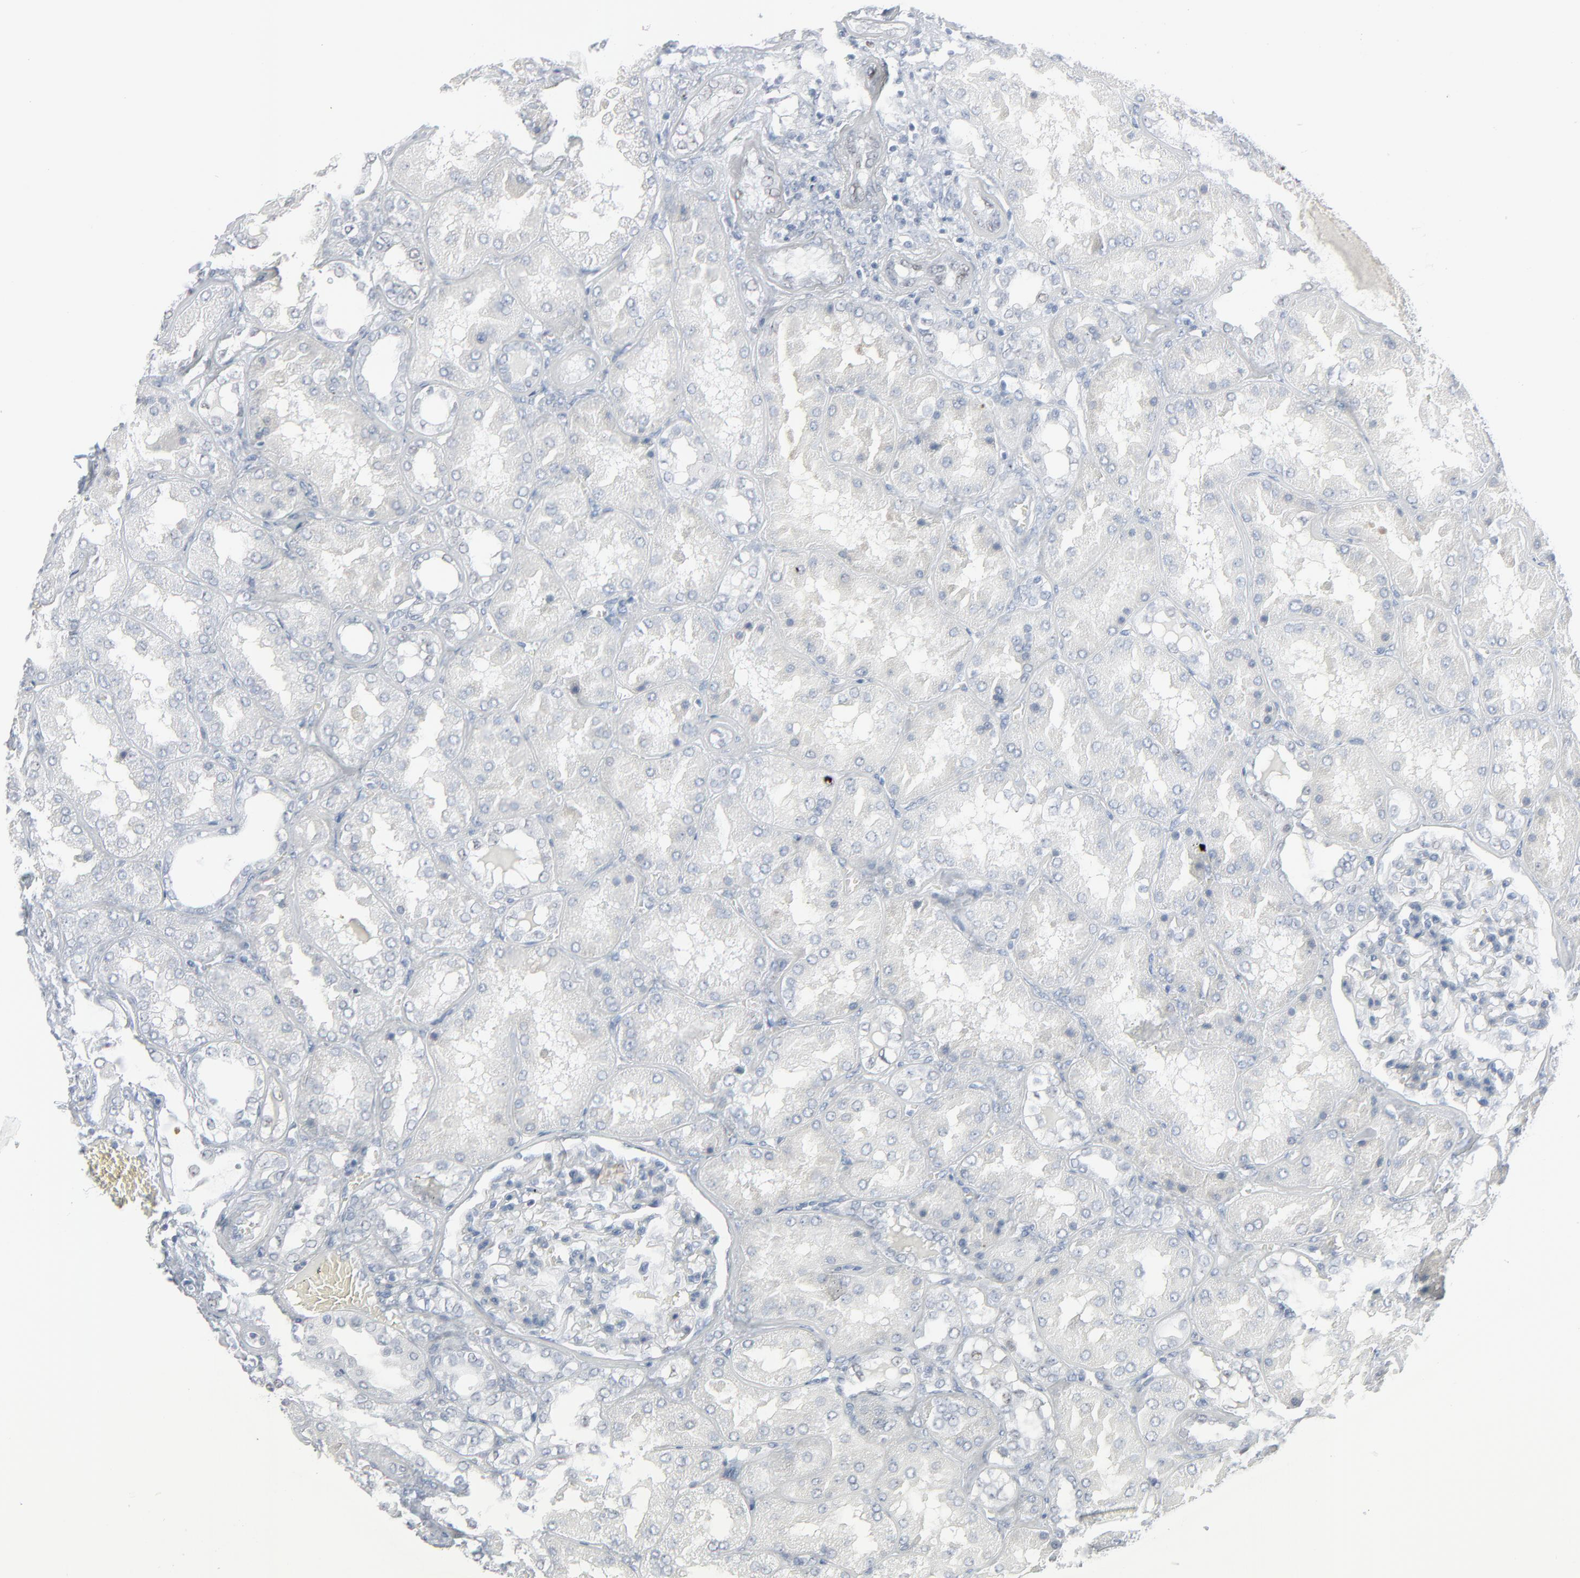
{"staining": {"intensity": "negative", "quantity": "none", "location": "none"}, "tissue": "kidney", "cell_type": "Cells in glomeruli", "image_type": "normal", "snomed": [{"axis": "morphology", "description": "Normal tissue, NOS"}, {"axis": "topography", "description": "Kidney"}], "caption": "IHC of unremarkable kidney reveals no positivity in cells in glomeruli. (DAB IHC visualized using brightfield microscopy, high magnification).", "gene": "MITF", "patient": {"sex": "male", "age": 7}}